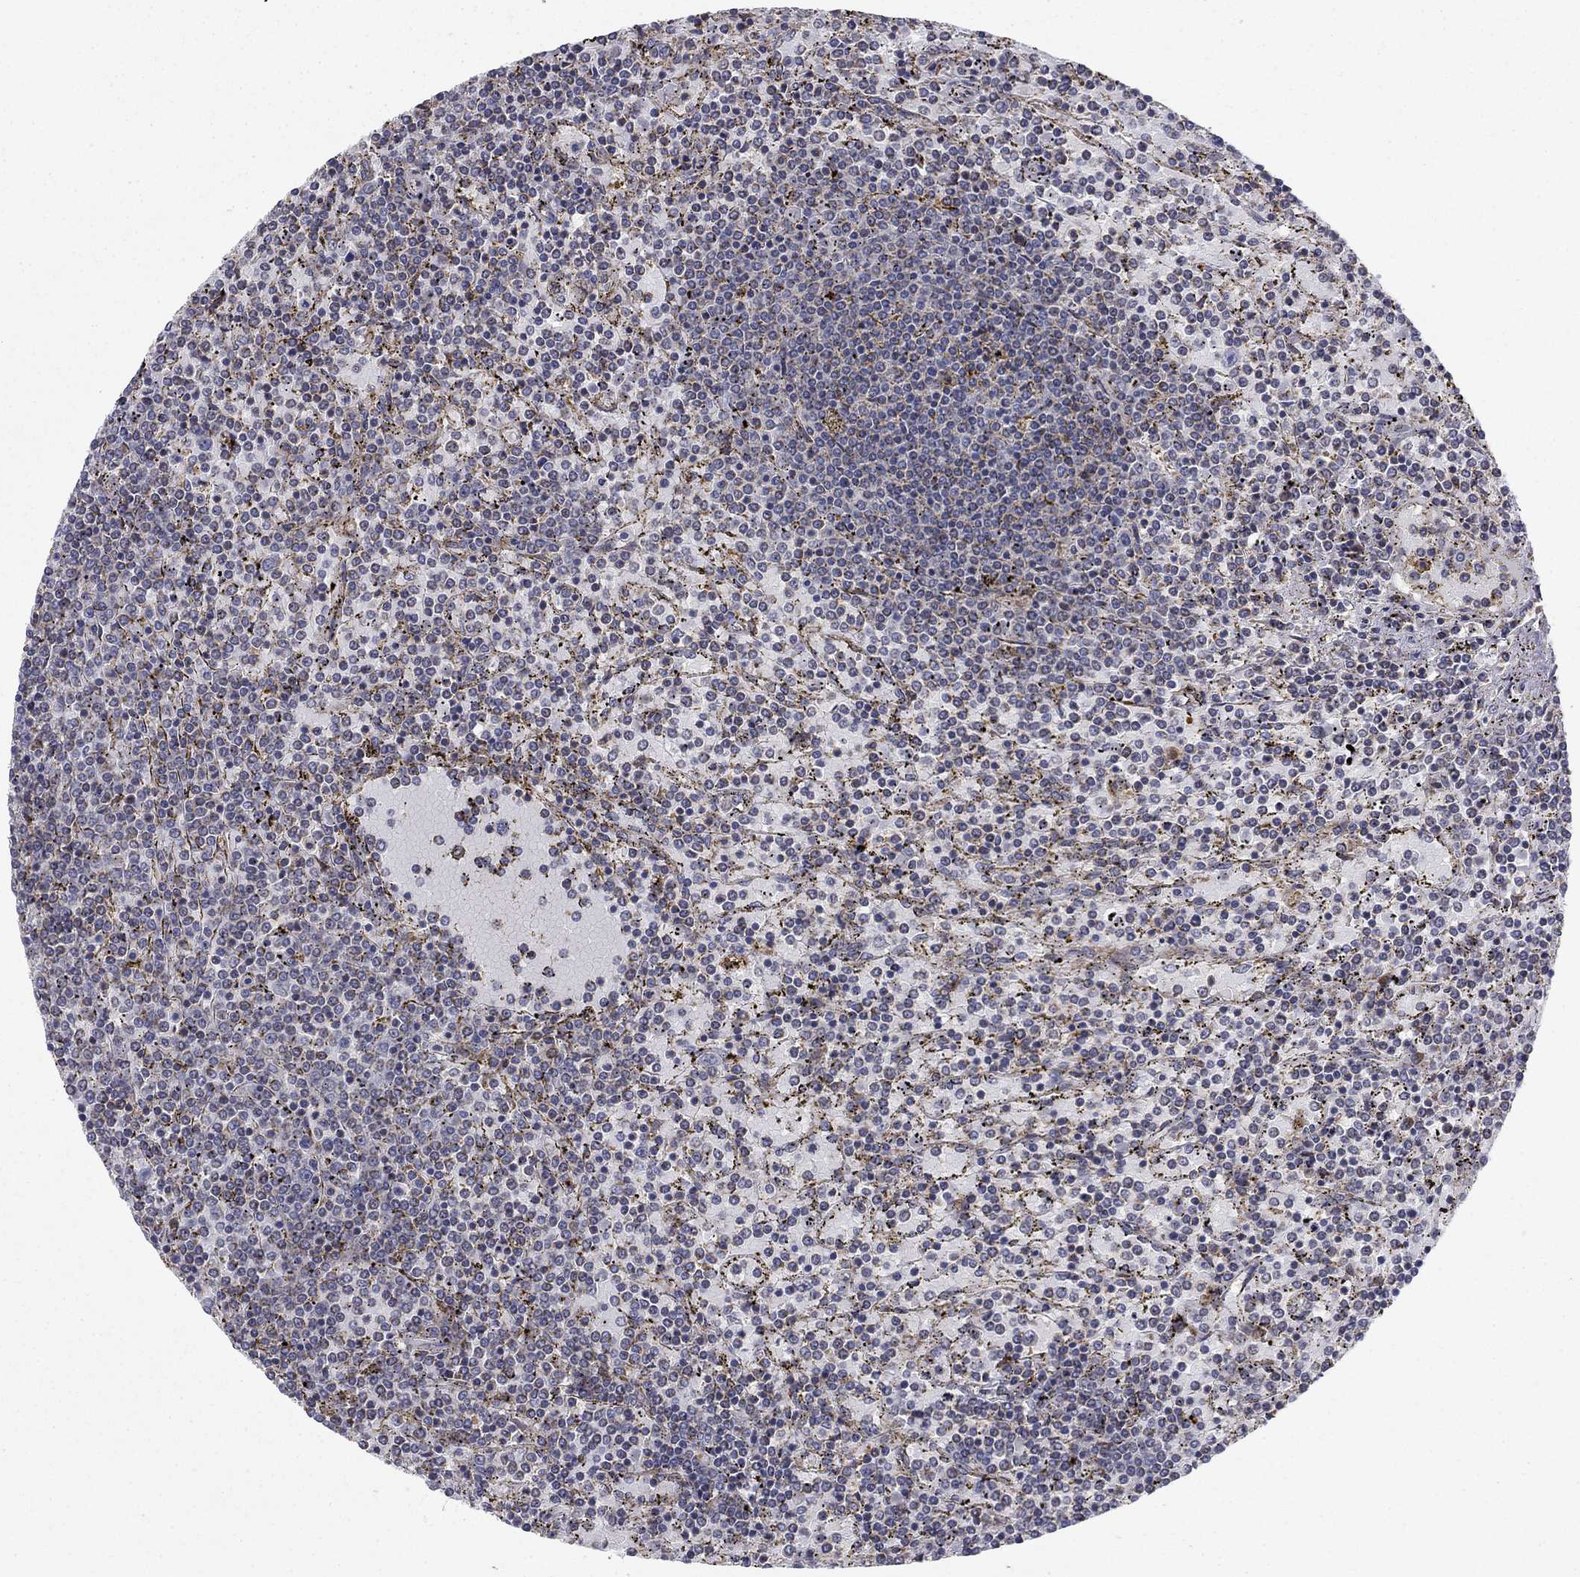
{"staining": {"intensity": "negative", "quantity": "none", "location": "none"}, "tissue": "lymphoma", "cell_type": "Tumor cells", "image_type": "cancer", "snomed": [{"axis": "morphology", "description": "Malignant lymphoma, non-Hodgkin's type, Low grade"}, {"axis": "topography", "description": "Spleen"}], "caption": "Tumor cells are negative for brown protein staining in malignant lymphoma, non-Hodgkin's type (low-grade). (Stains: DAB immunohistochemistry (IHC) with hematoxylin counter stain, Microscopy: brightfield microscopy at high magnification).", "gene": "MMAA", "patient": {"sex": "female", "age": 77}}